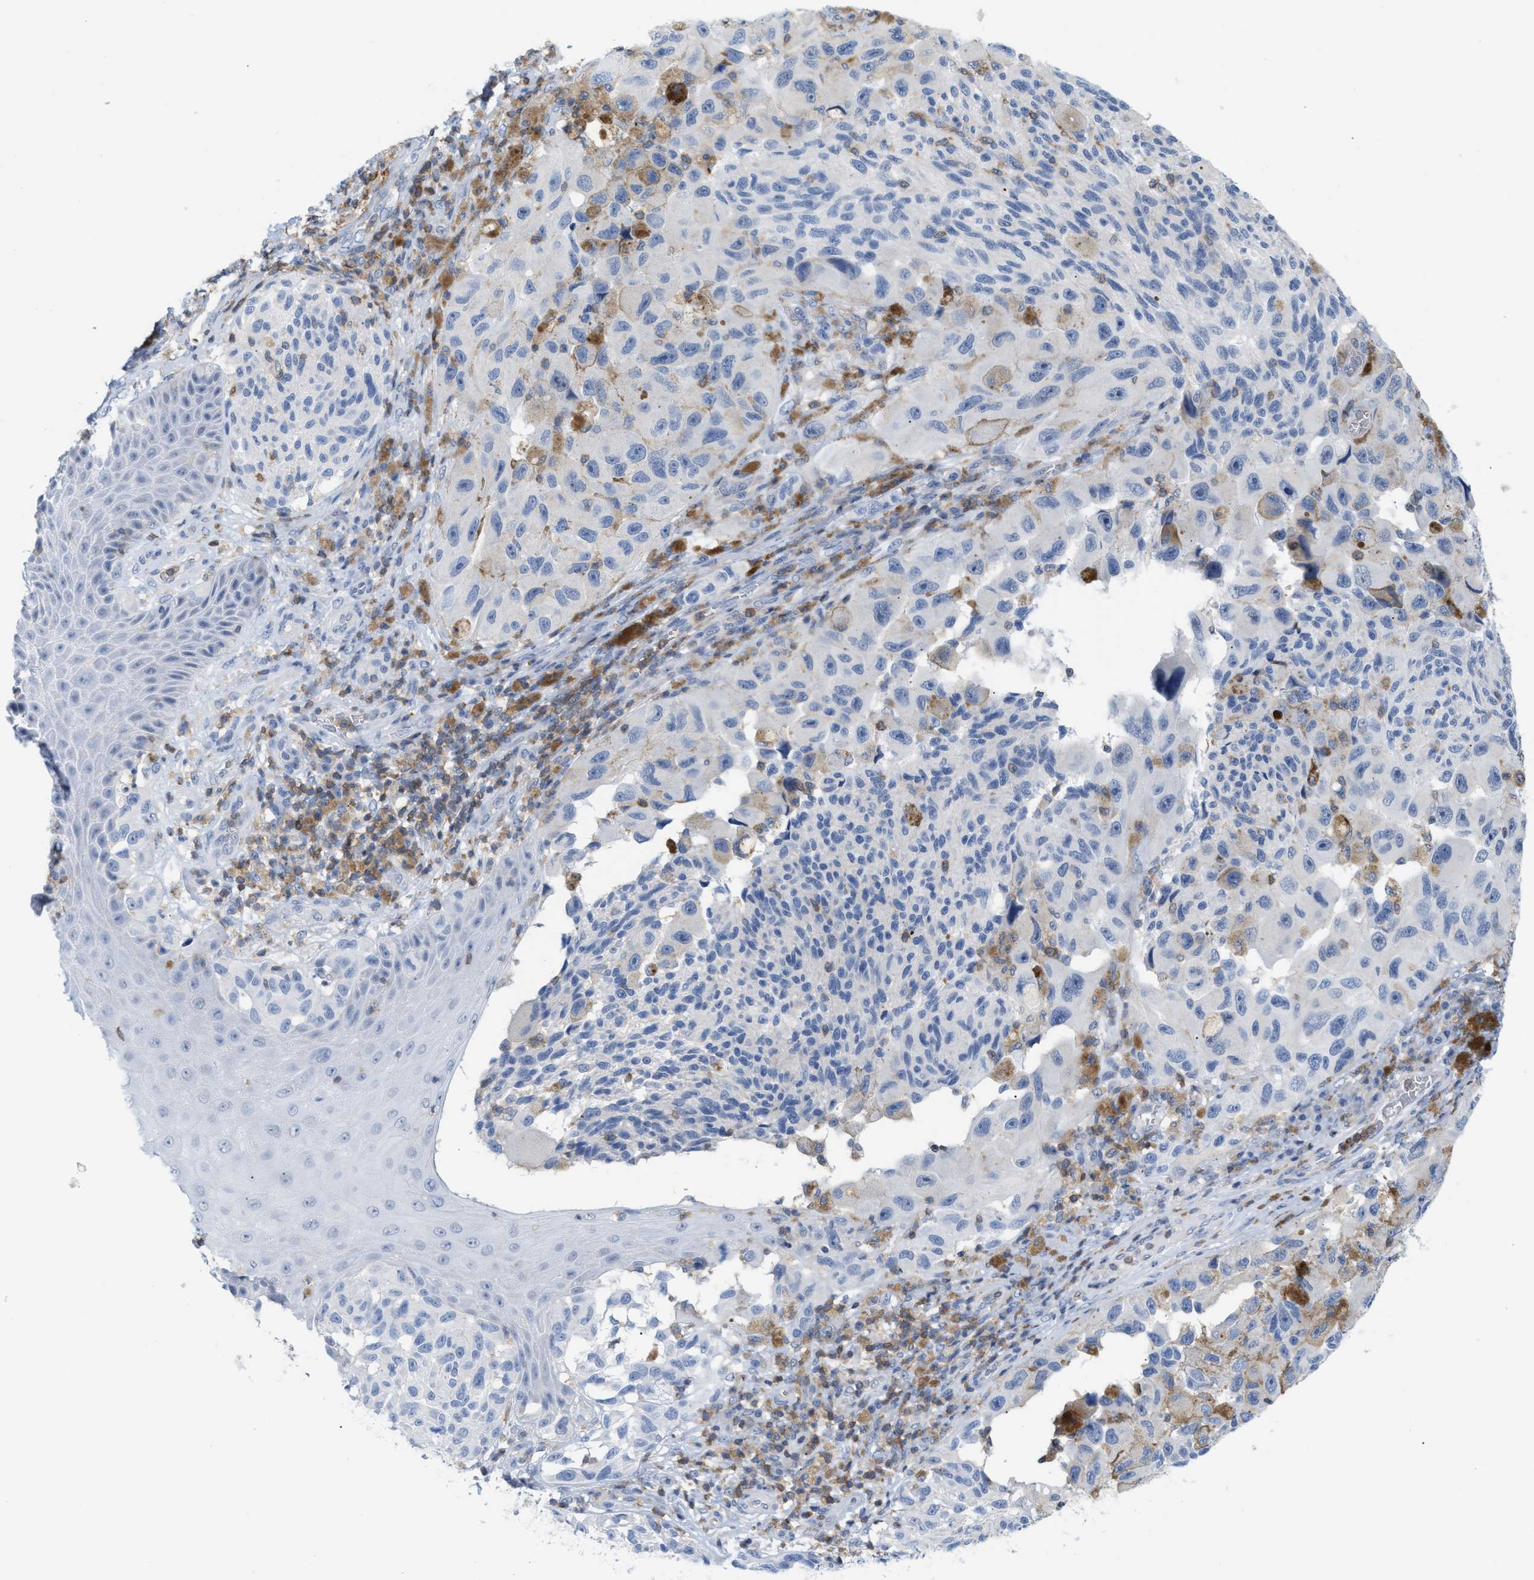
{"staining": {"intensity": "negative", "quantity": "none", "location": "none"}, "tissue": "melanoma", "cell_type": "Tumor cells", "image_type": "cancer", "snomed": [{"axis": "morphology", "description": "Malignant melanoma, NOS"}, {"axis": "topography", "description": "Skin"}], "caption": "Immunohistochemistry of human melanoma shows no positivity in tumor cells. (Brightfield microscopy of DAB immunohistochemistry (IHC) at high magnification).", "gene": "IL16", "patient": {"sex": "female", "age": 73}}